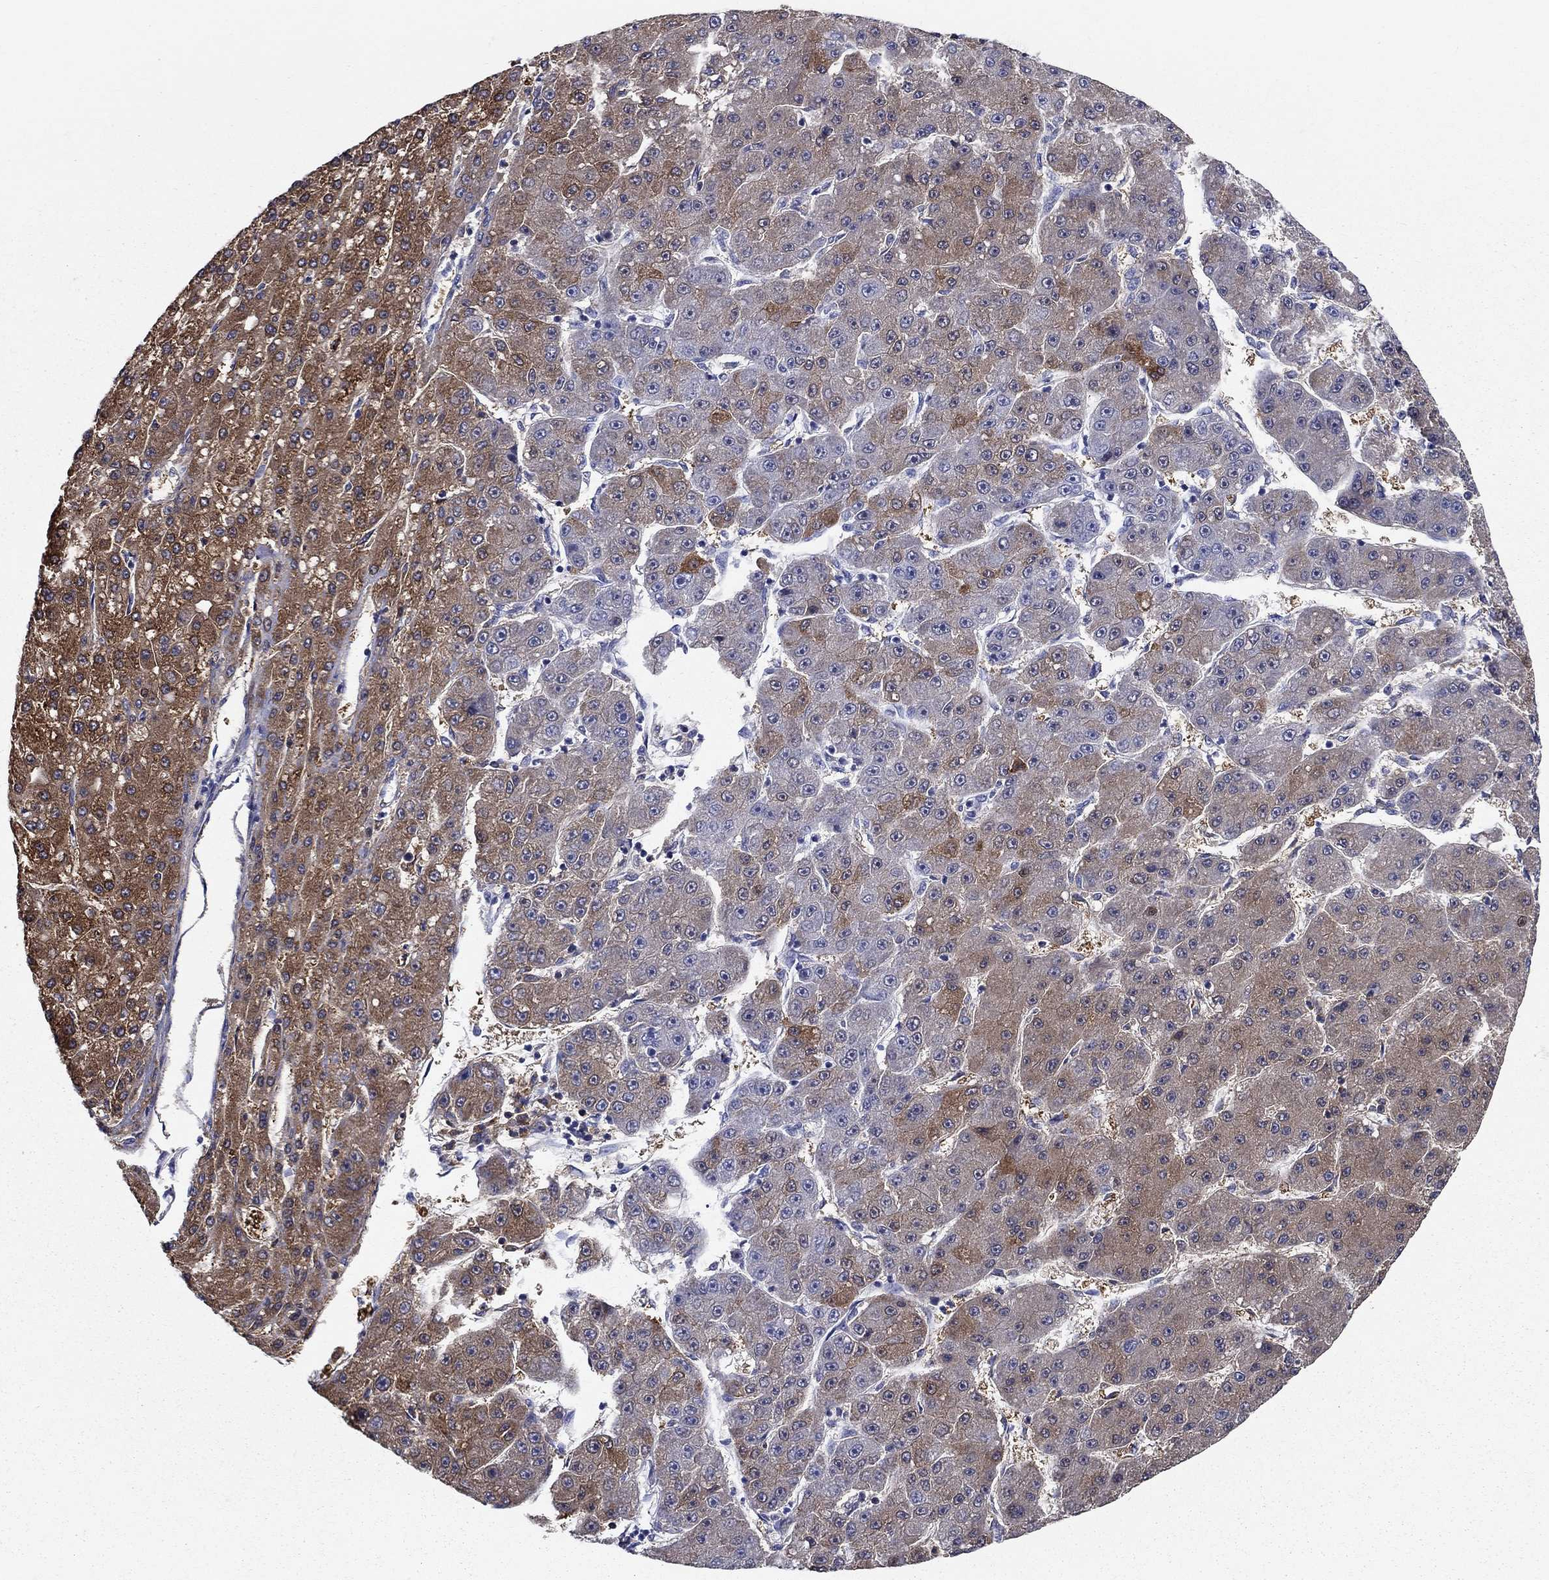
{"staining": {"intensity": "strong", "quantity": ">75%", "location": "cytoplasmic/membranous"}, "tissue": "liver cancer", "cell_type": "Tumor cells", "image_type": "cancer", "snomed": [{"axis": "morphology", "description": "Carcinoma, Hepatocellular, NOS"}, {"axis": "topography", "description": "Liver"}], "caption": "Immunohistochemistry of liver hepatocellular carcinoma displays high levels of strong cytoplasmic/membranous expression in approximately >75% of tumor cells.", "gene": "UPB1", "patient": {"sex": "male", "age": 67}}